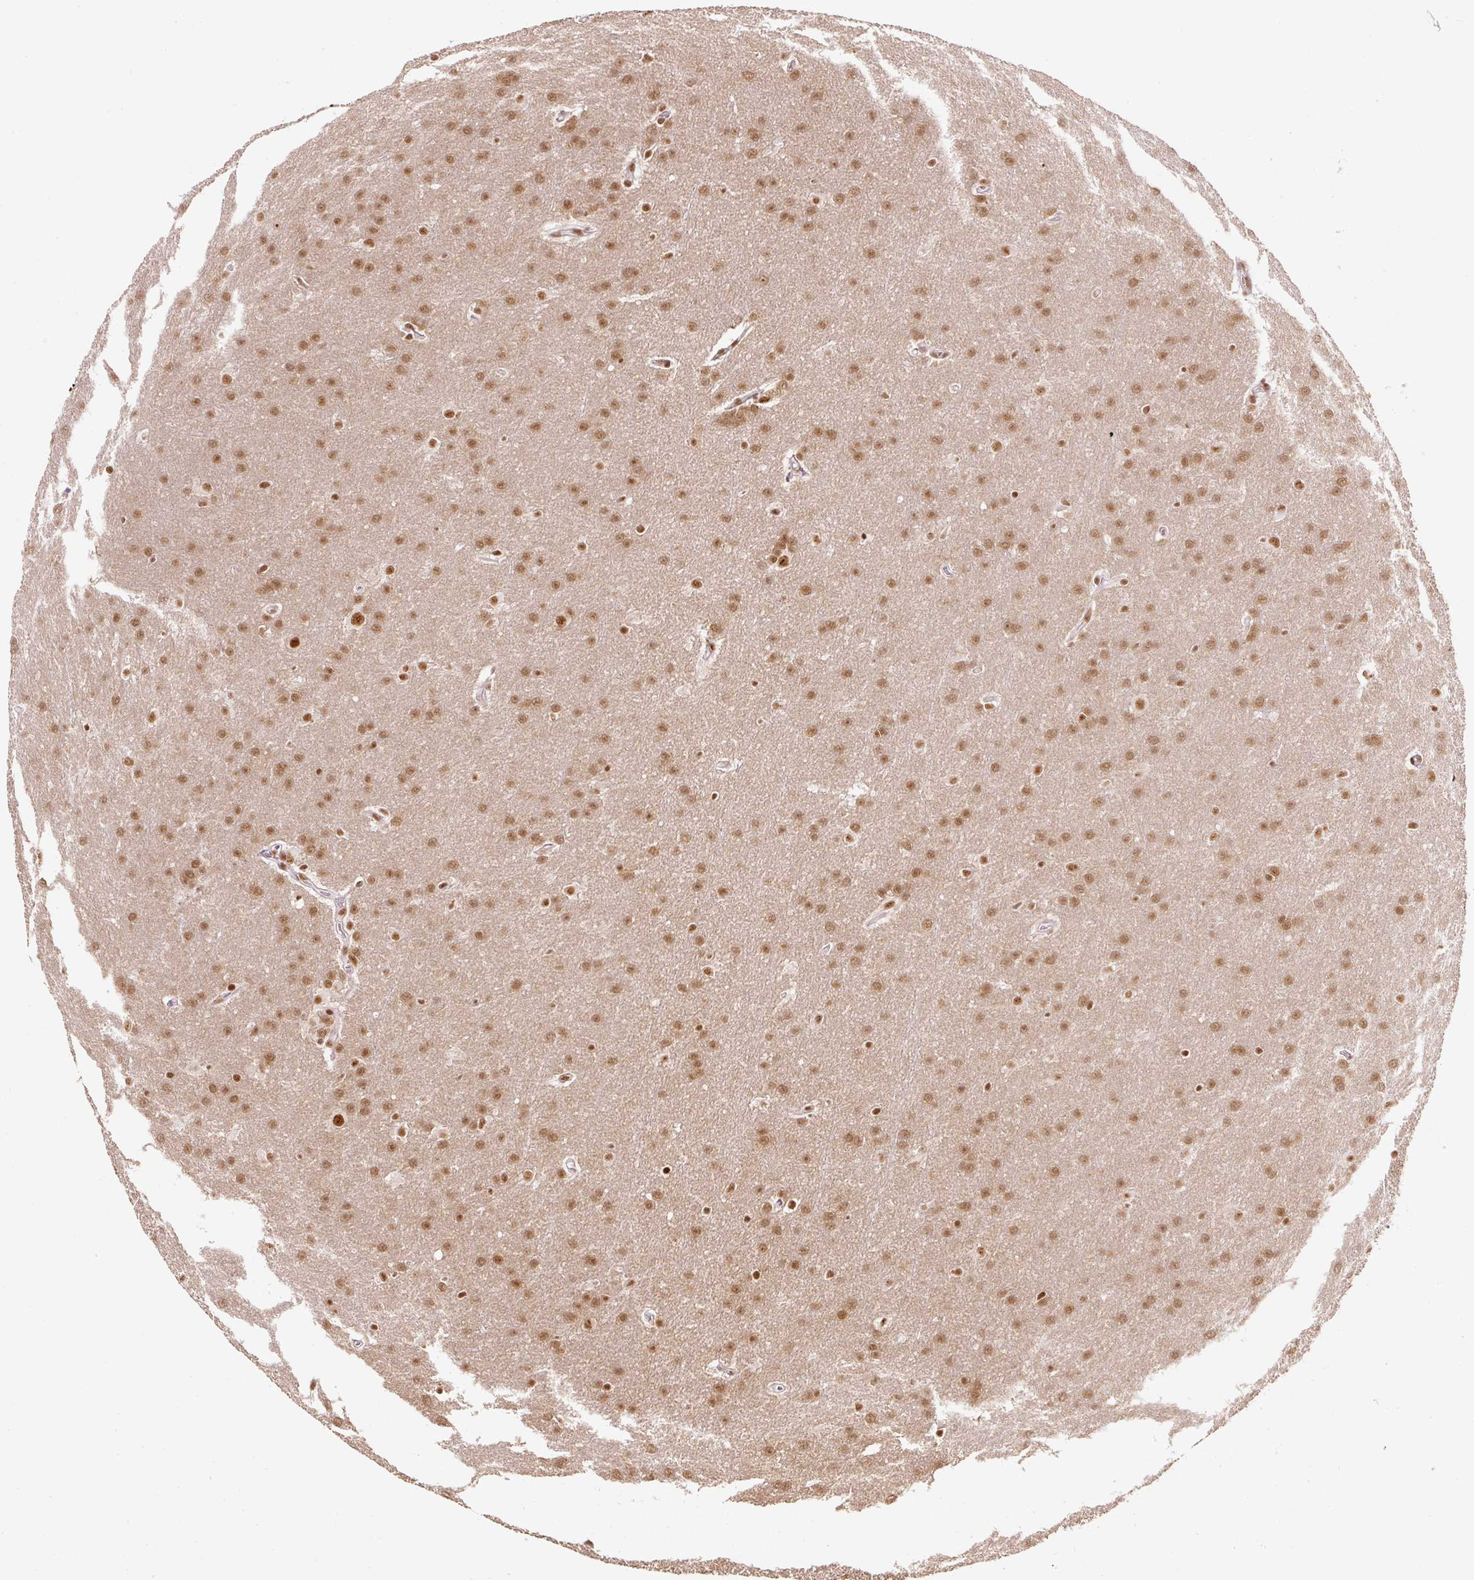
{"staining": {"intensity": "moderate", "quantity": ">75%", "location": "nuclear"}, "tissue": "glioma", "cell_type": "Tumor cells", "image_type": "cancer", "snomed": [{"axis": "morphology", "description": "Glioma, malignant, Low grade"}, {"axis": "topography", "description": "Brain"}], "caption": "Immunohistochemical staining of glioma exhibits medium levels of moderate nuclear protein staining in about >75% of tumor cells.", "gene": "U2AF2", "patient": {"sex": "female", "age": 32}}